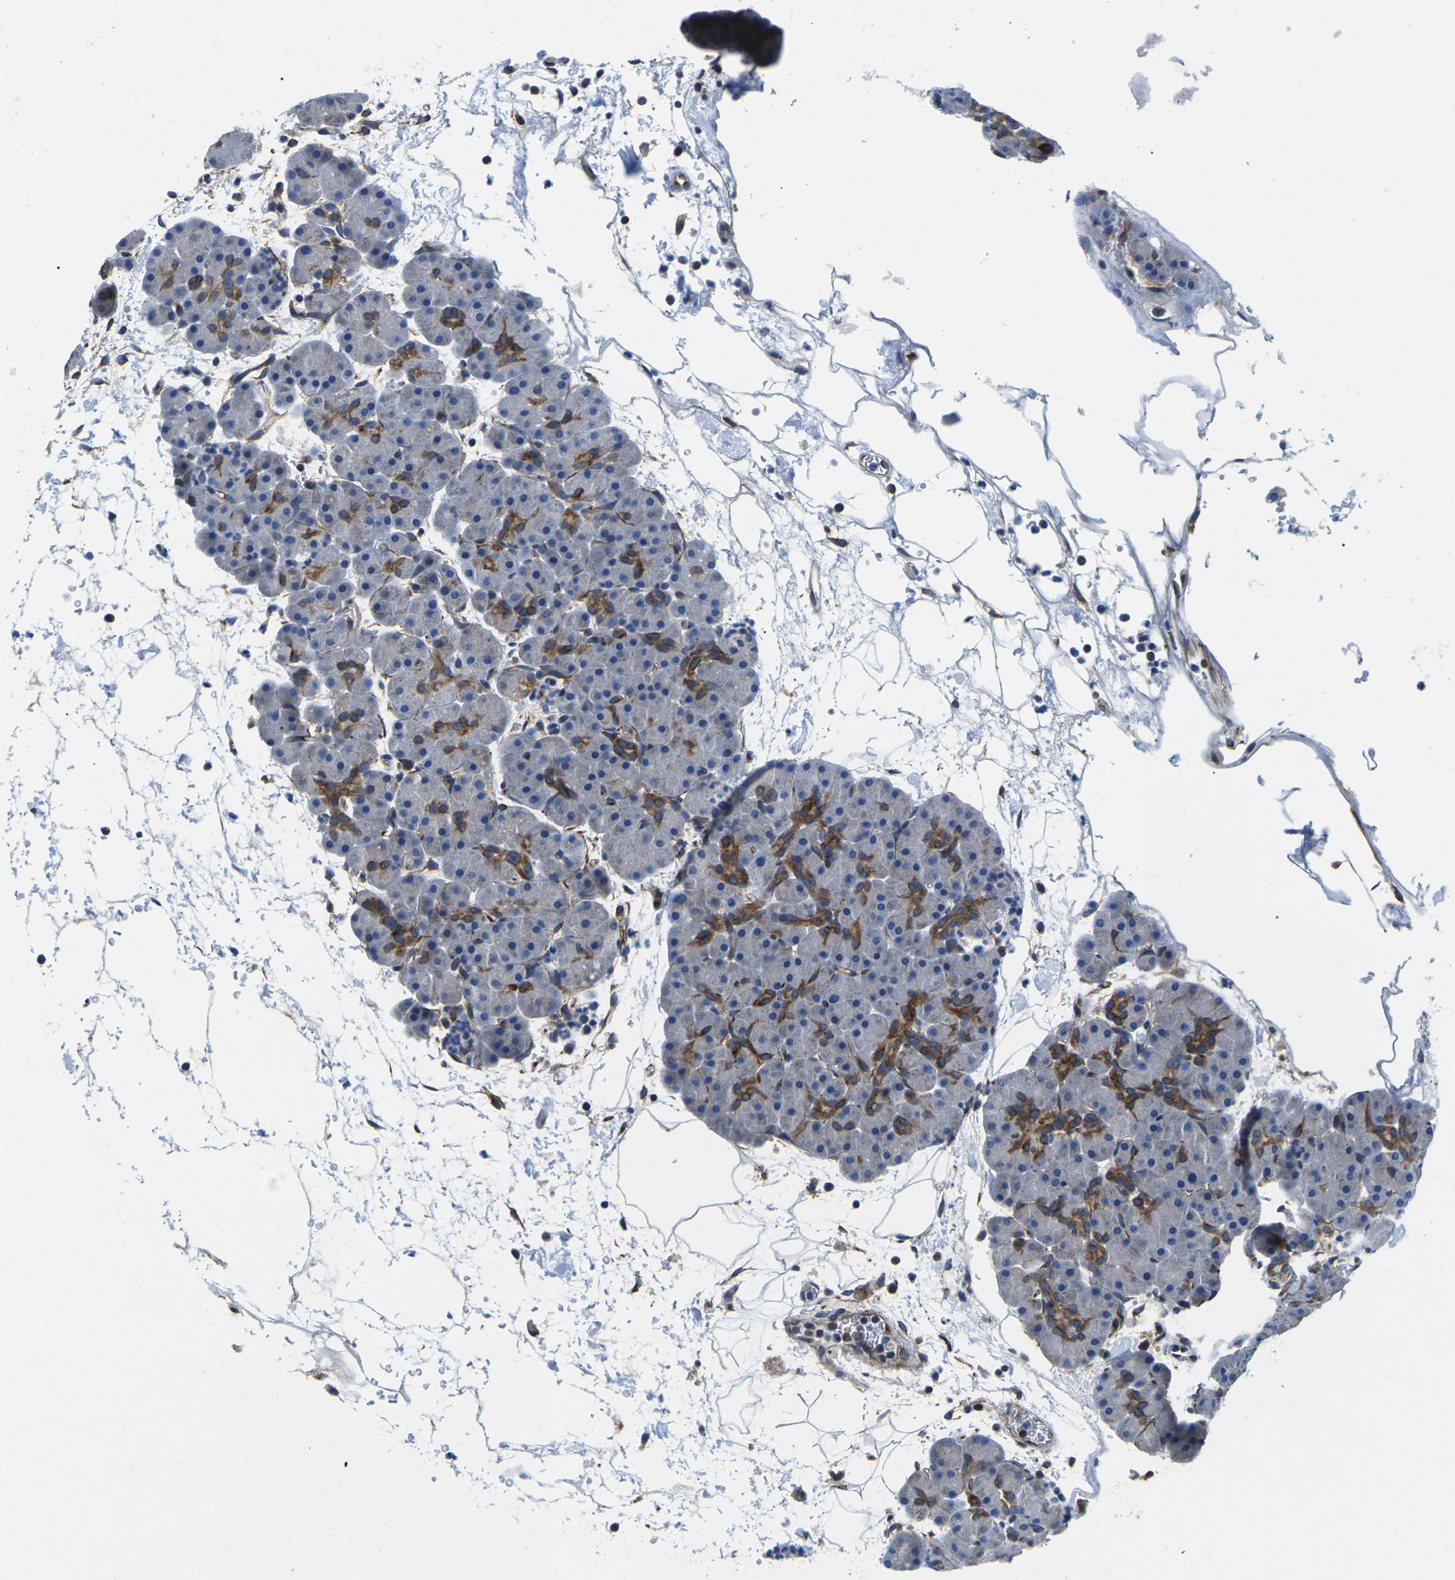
{"staining": {"intensity": "moderate", "quantity": "<25%", "location": "cytoplasmic/membranous"}, "tissue": "pancreas", "cell_type": "Exocrine glandular cells", "image_type": "normal", "snomed": [{"axis": "morphology", "description": "Normal tissue, NOS"}, {"axis": "topography", "description": "Pancreas"}], "caption": "Pancreas stained with DAB immunohistochemistry demonstrates low levels of moderate cytoplasmic/membranous staining in about <25% of exocrine glandular cells. Using DAB (3,3'-diaminobenzidine) (brown) and hematoxylin (blue) stains, captured at high magnification using brightfield microscopy.", "gene": "TMEFF2", "patient": {"sex": "male", "age": 66}}